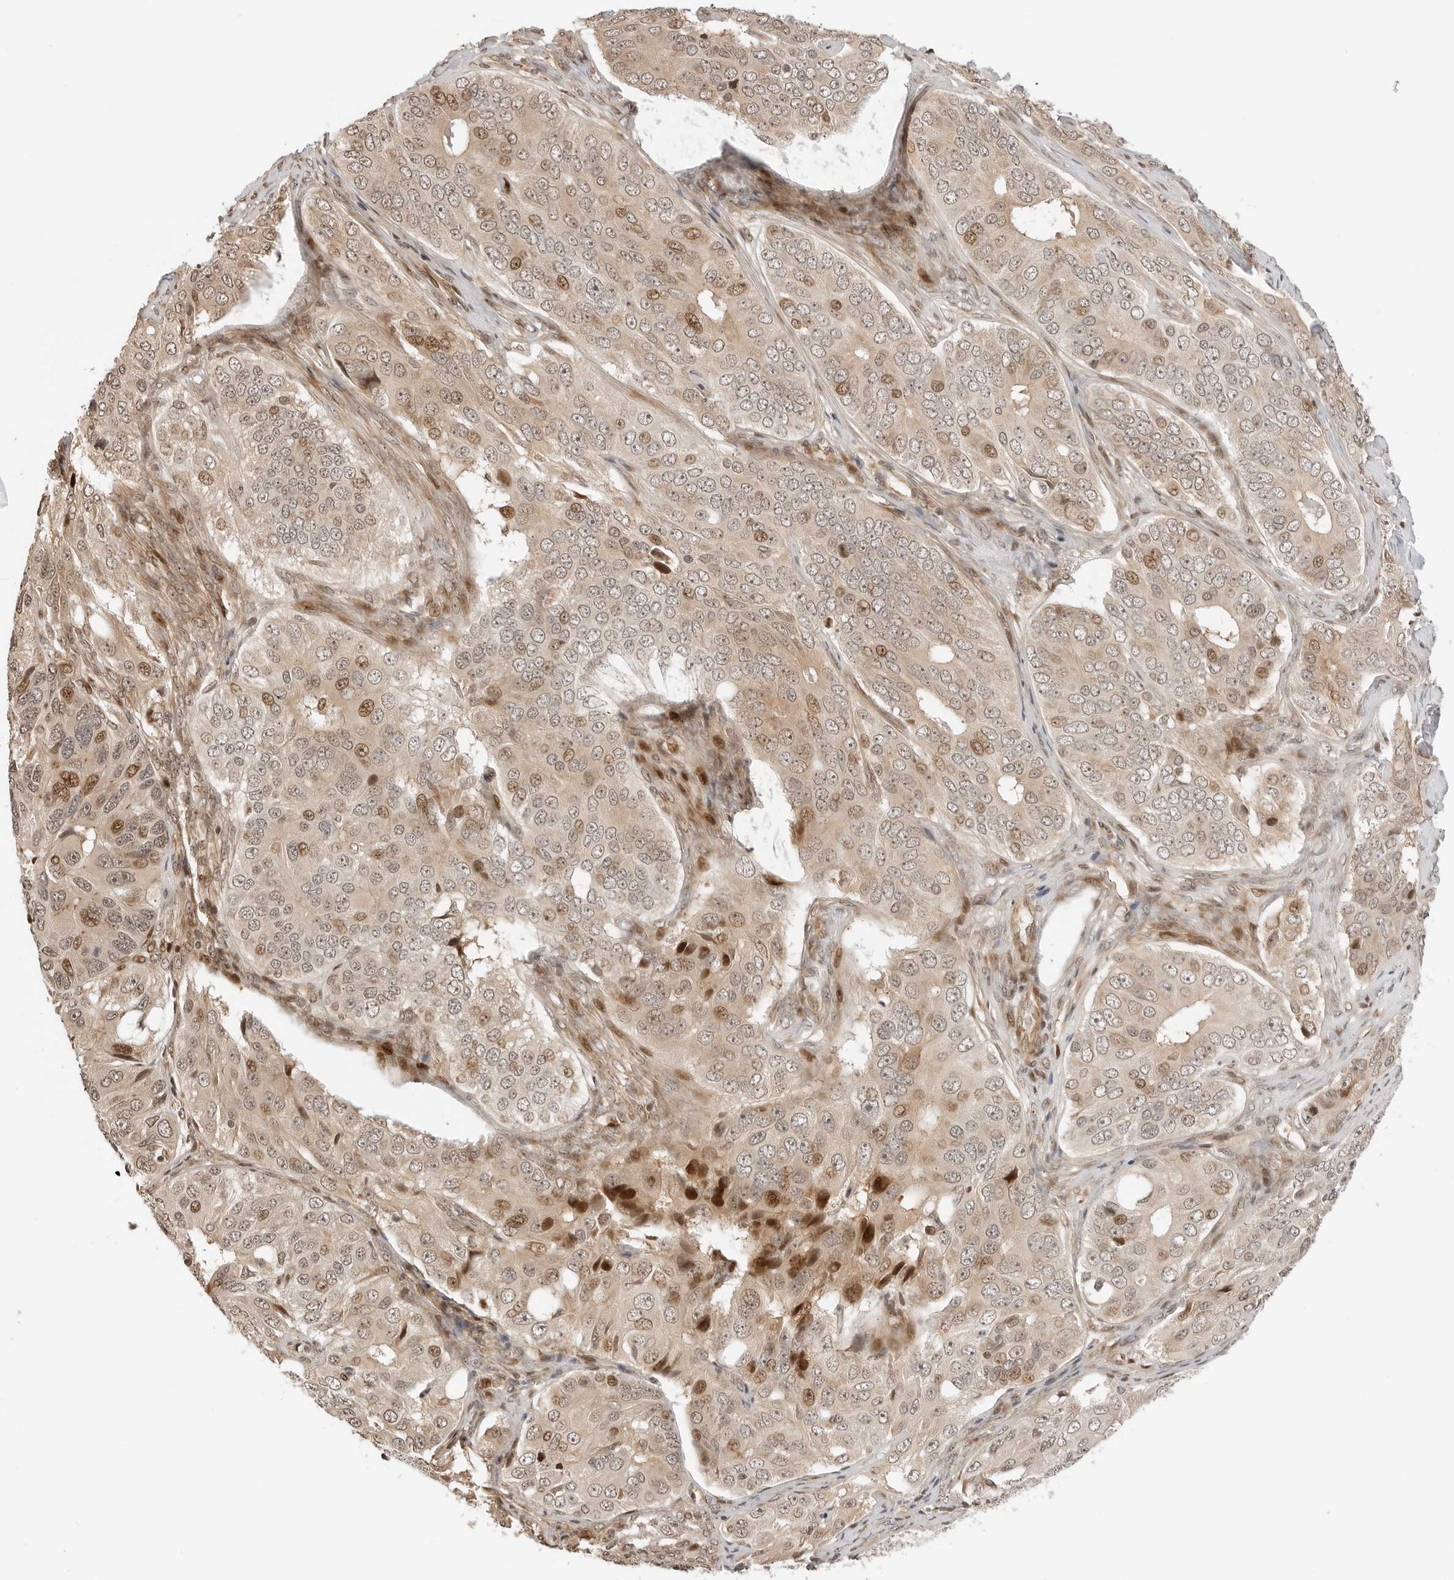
{"staining": {"intensity": "moderate", "quantity": "25%-75%", "location": "nuclear"}, "tissue": "ovarian cancer", "cell_type": "Tumor cells", "image_type": "cancer", "snomed": [{"axis": "morphology", "description": "Carcinoma, endometroid"}, {"axis": "topography", "description": "Ovary"}], "caption": "Protein expression analysis of human endometroid carcinoma (ovarian) reveals moderate nuclear expression in approximately 25%-75% of tumor cells. The staining is performed using DAB (3,3'-diaminobenzidine) brown chromogen to label protein expression. The nuclei are counter-stained blue using hematoxylin.", "gene": "GEM", "patient": {"sex": "female", "age": 51}}